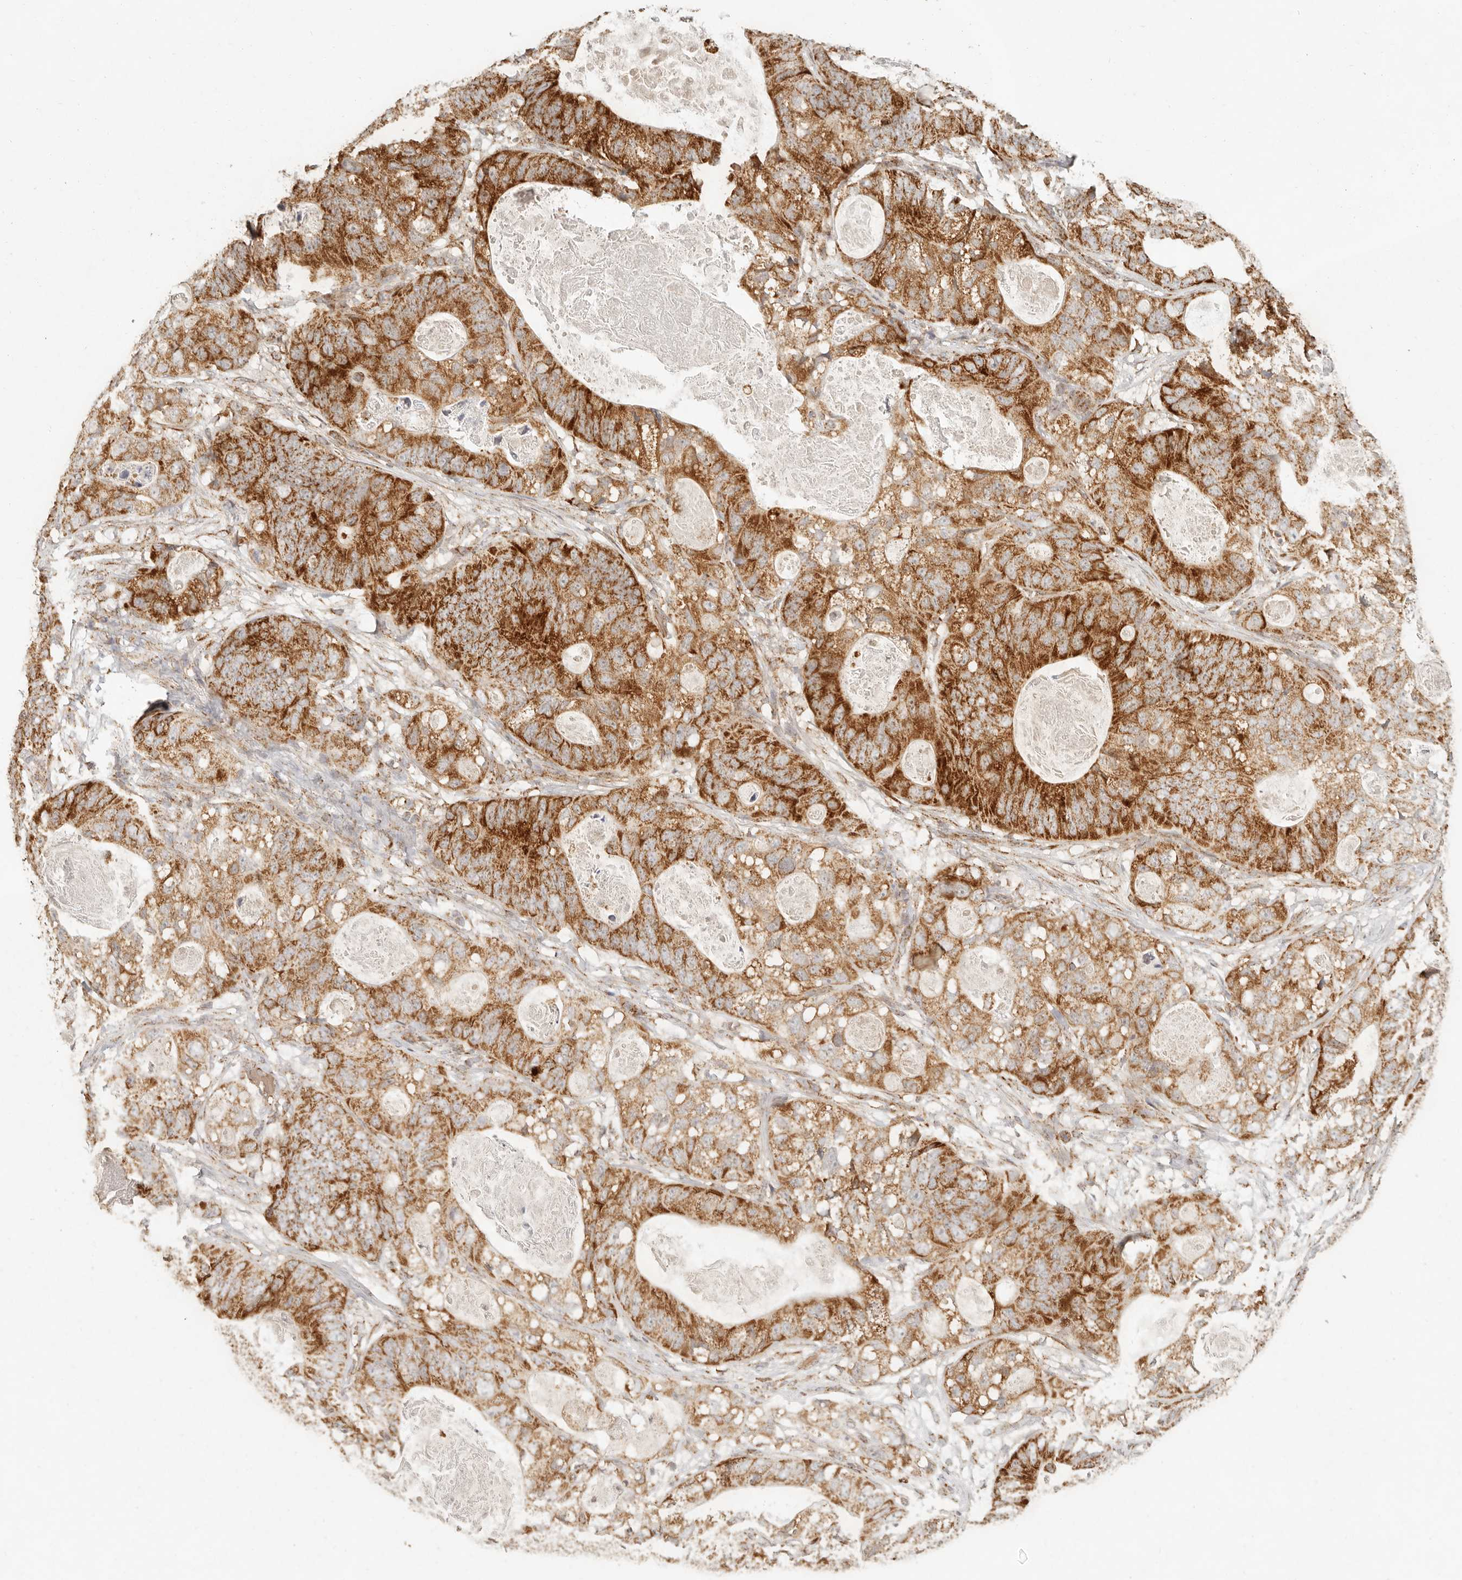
{"staining": {"intensity": "strong", "quantity": ">75%", "location": "cytoplasmic/membranous"}, "tissue": "stomach cancer", "cell_type": "Tumor cells", "image_type": "cancer", "snomed": [{"axis": "morphology", "description": "Normal tissue, NOS"}, {"axis": "morphology", "description": "Adenocarcinoma, NOS"}, {"axis": "topography", "description": "Stomach"}], "caption": "About >75% of tumor cells in stomach adenocarcinoma show strong cytoplasmic/membranous protein staining as visualized by brown immunohistochemical staining.", "gene": "MRPL55", "patient": {"sex": "female", "age": 89}}